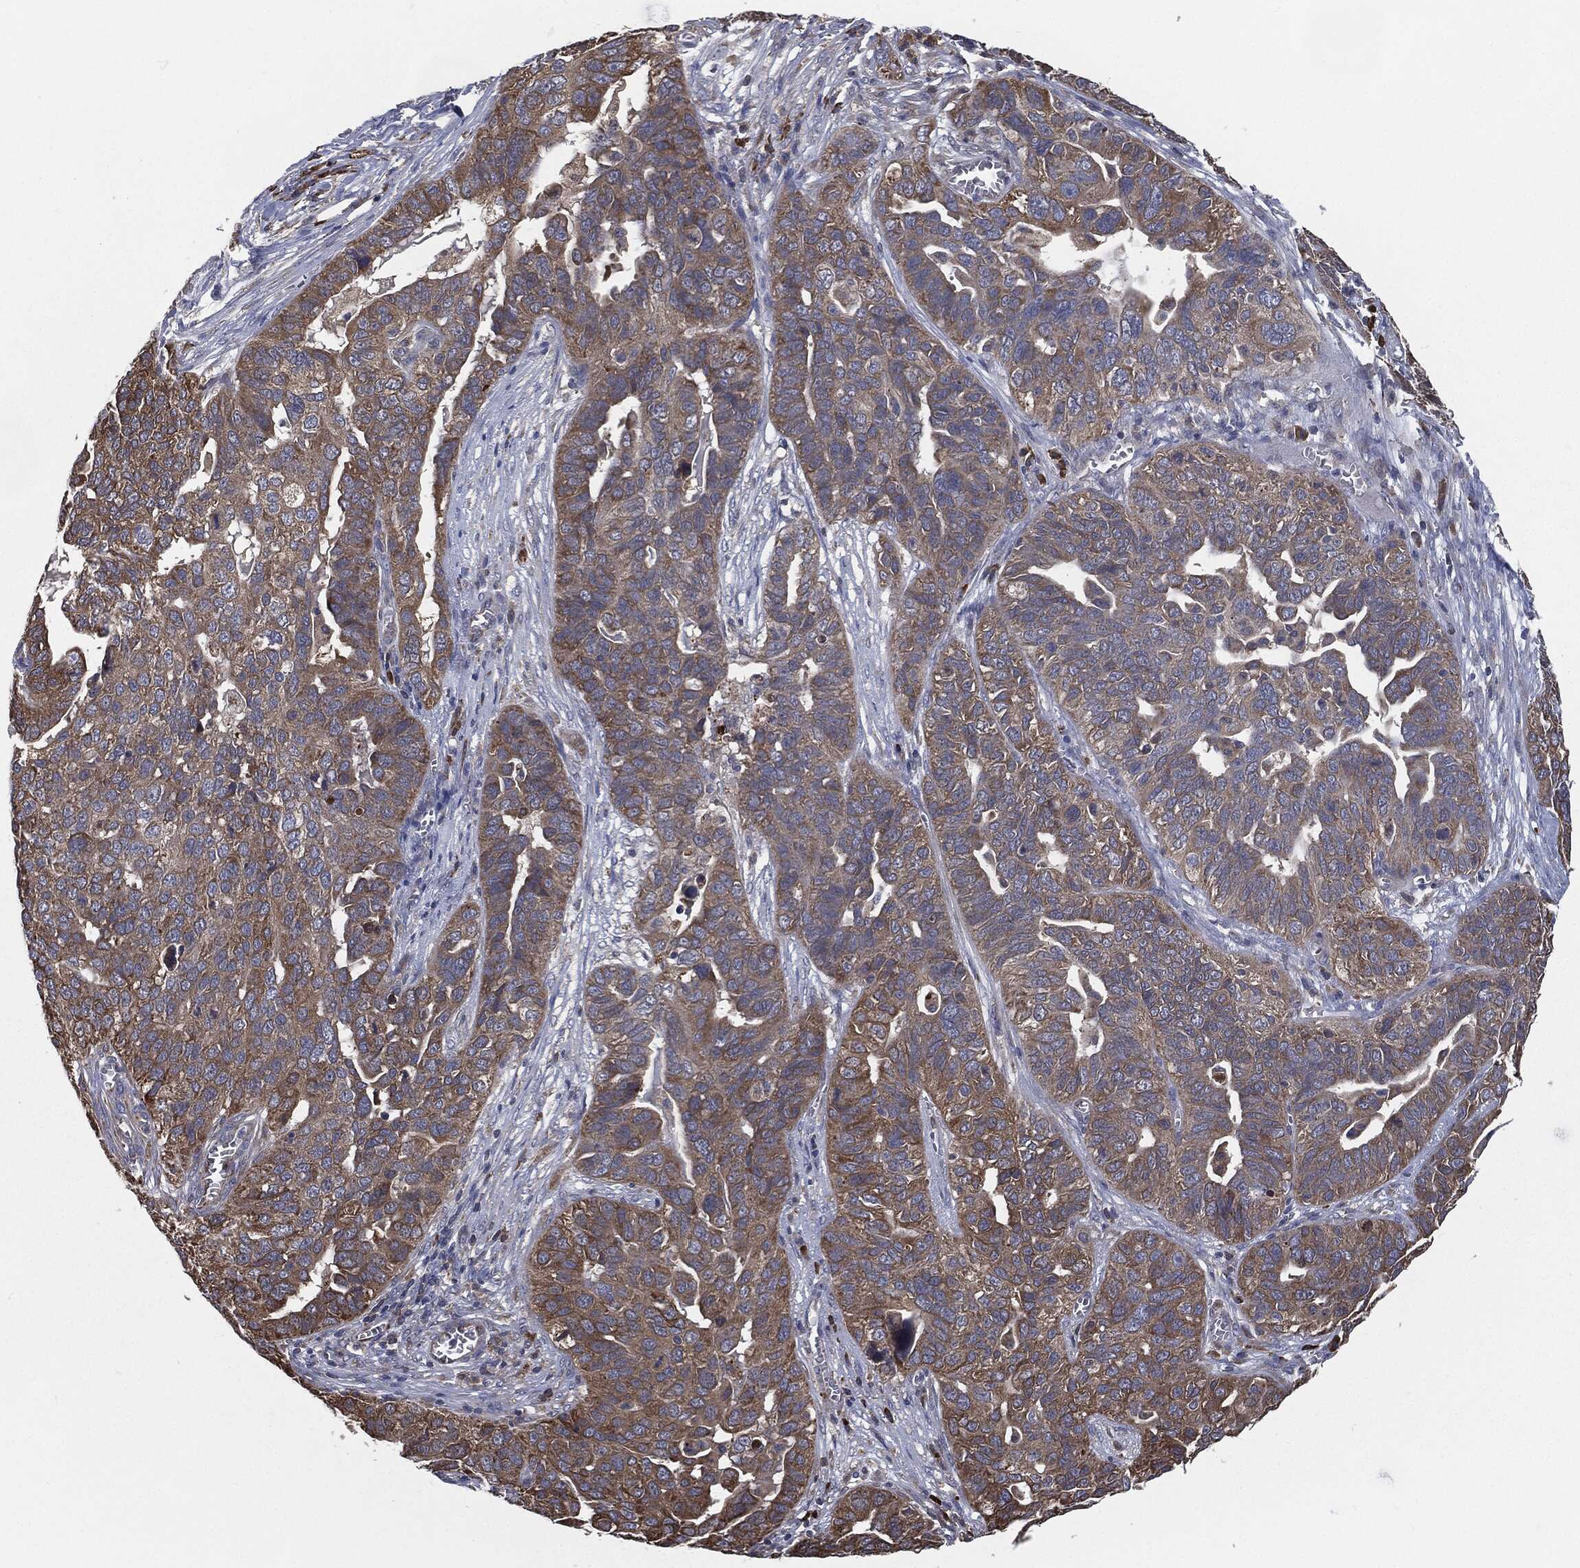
{"staining": {"intensity": "moderate", "quantity": "25%-75%", "location": "cytoplasmic/membranous"}, "tissue": "ovarian cancer", "cell_type": "Tumor cells", "image_type": "cancer", "snomed": [{"axis": "morphology", "description": "Carcinoma, endometroid"}, {"axis": "topography", "description": "Soft tissue"}, {"axis": "topography", "description": "Ovary"}], "caption": "The image reveals staining of endometroid carcinoma (ovarian), revealing moderate cytoplasmic/membranous protein expression (brown color) within tumor cells.", "gene": "PRDX4", "patient": {"sex": "female", "age": 52}}